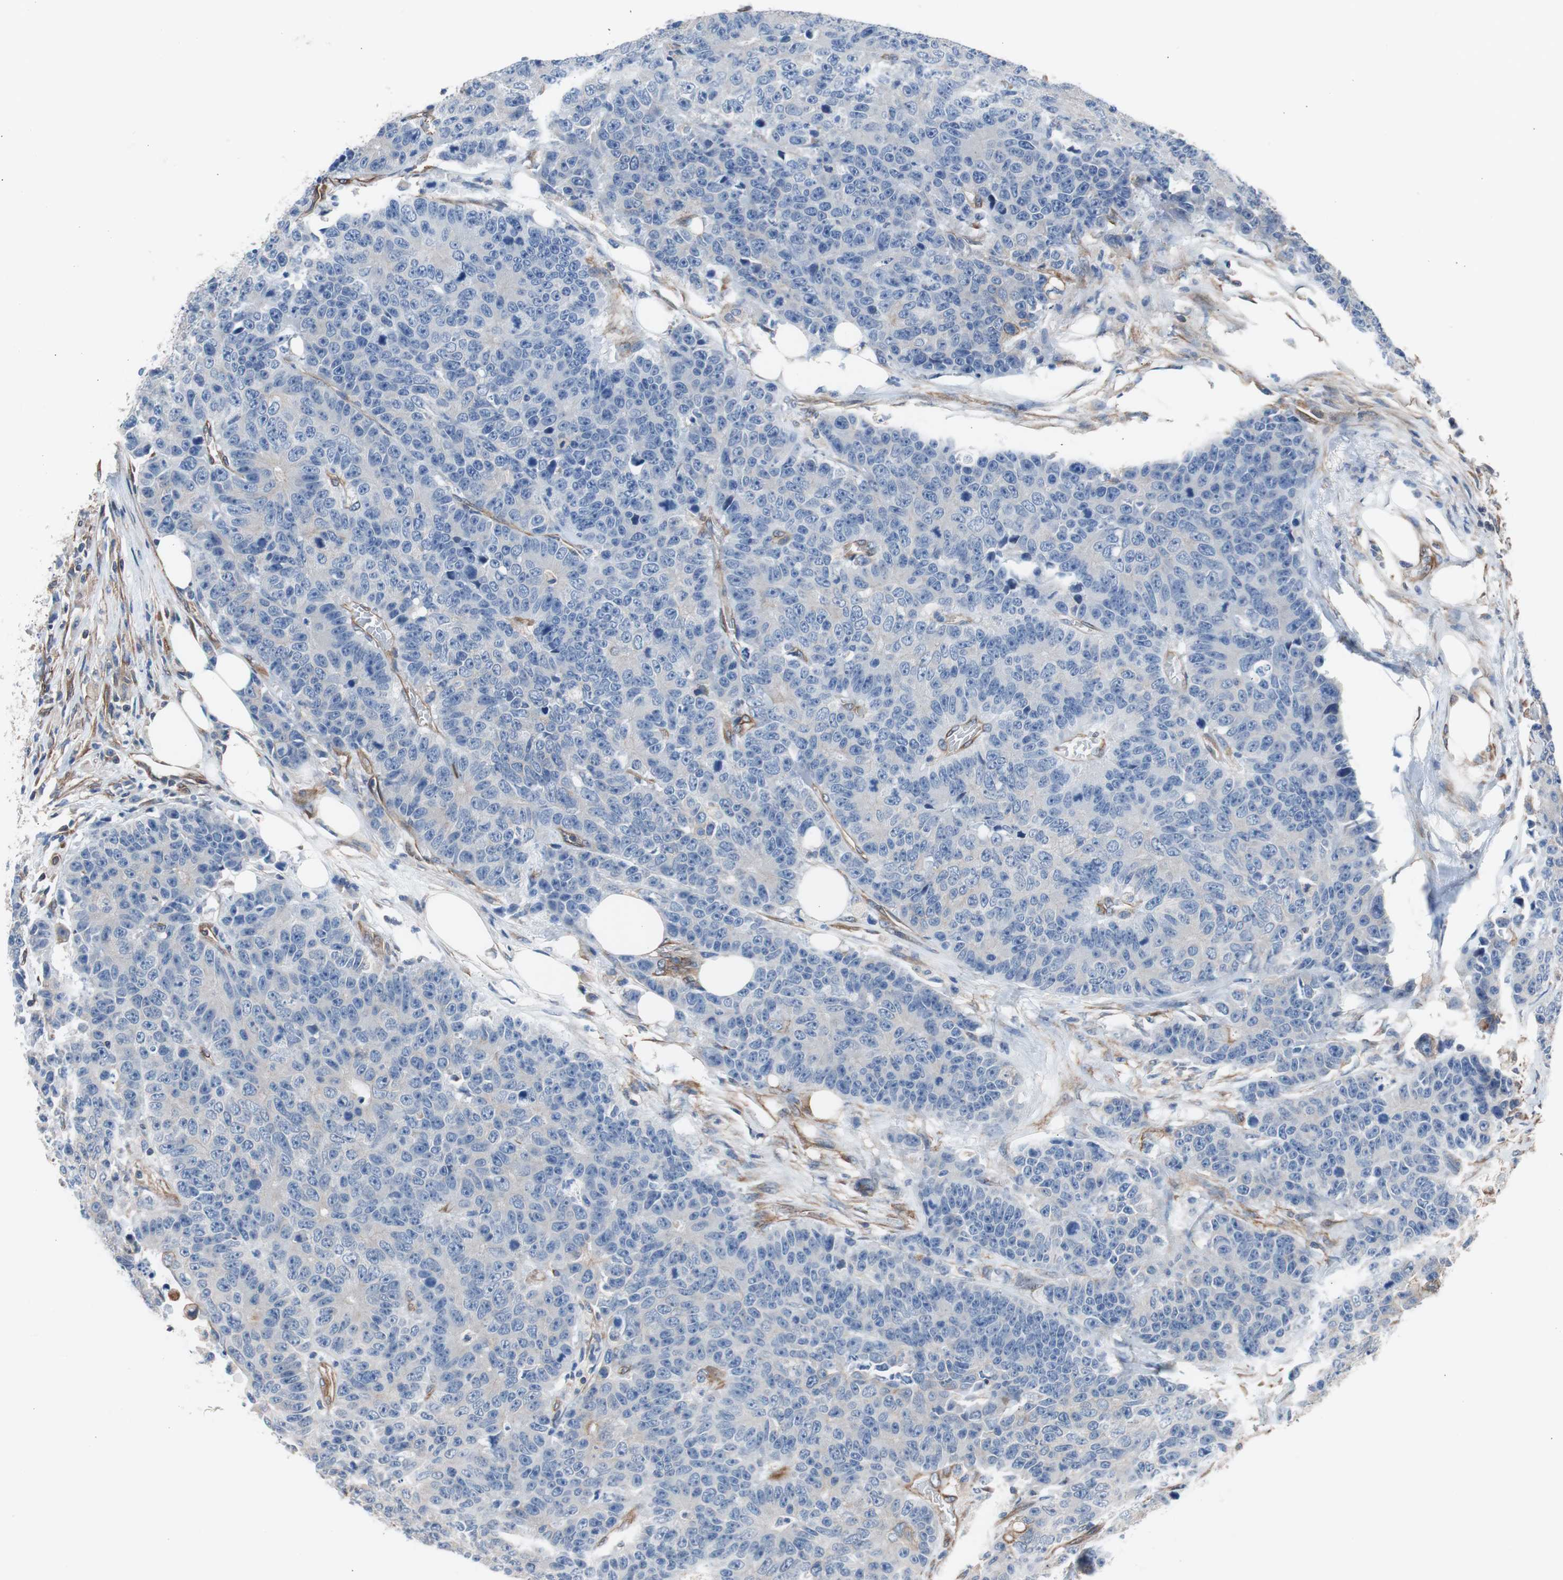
{"staining": {"intensity": "negative", "quantity": "none", "location": "none"}, "tissue": "colorectal cancer", "cell_type": "Tumor cells", "image_type": "cancer", "snomed": [{"axis": "morphology", "description": "Adenocarcinoma, NOS"}, {"axis": "topography", "description": "Colon"}], "caption": "Photomicrograph shows no significant protein staining in tumor cells of adenocarcinoma (colorectal). (DAB (3,3'-diaminobenzidine) immunohistochemistry (IHC) visualized using brightfield microscopy, high magnification).", "gene": "KIF3B", "patient": {"sex": "female", "age": 86}}